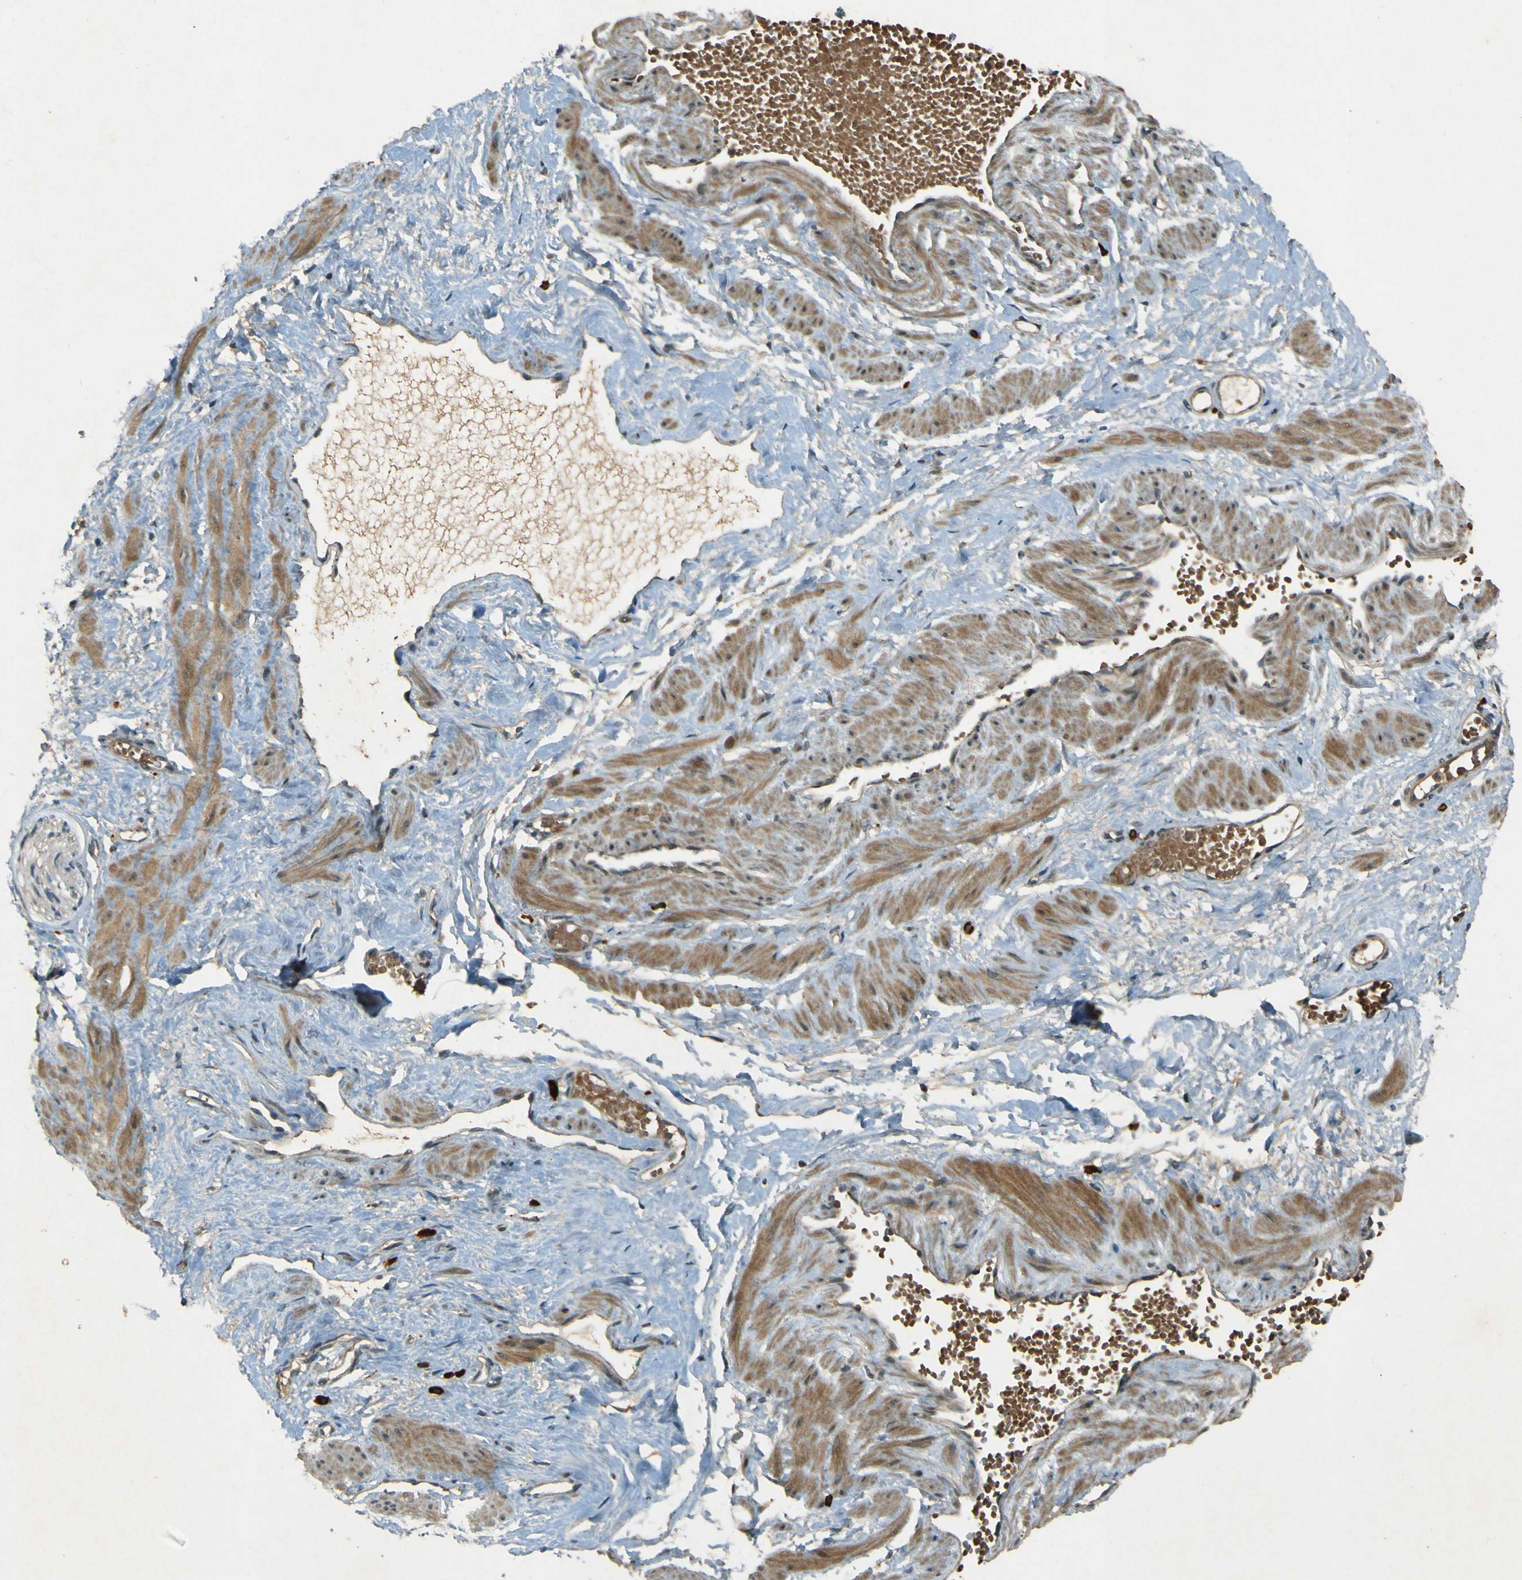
{"staining": {"intensity": "moderate", "quantity": ">75%", "location": "cytoplasmic/membranous"}, "tissue": "adipose tissue", "cell_type": "Adipocytes", "image_type": "normal", "snomed": [{"axis": "morphology", "description": "Normal tissue, NOS"}, {"axis": "topography", "description": "Soft tissue"}, {"axis": "topography", "description": "Vascular tissue"}], "caption": "This histopathology image displays normal adipose tissue stained with IHC to label a protein in brown. The cytoplasmic/membranous of adipocytes show moderate positivity for the protein. Nuclei are counter-stained blue.", "gene": "MPDZ", "patient": {"sex": "female", "age": 35}}